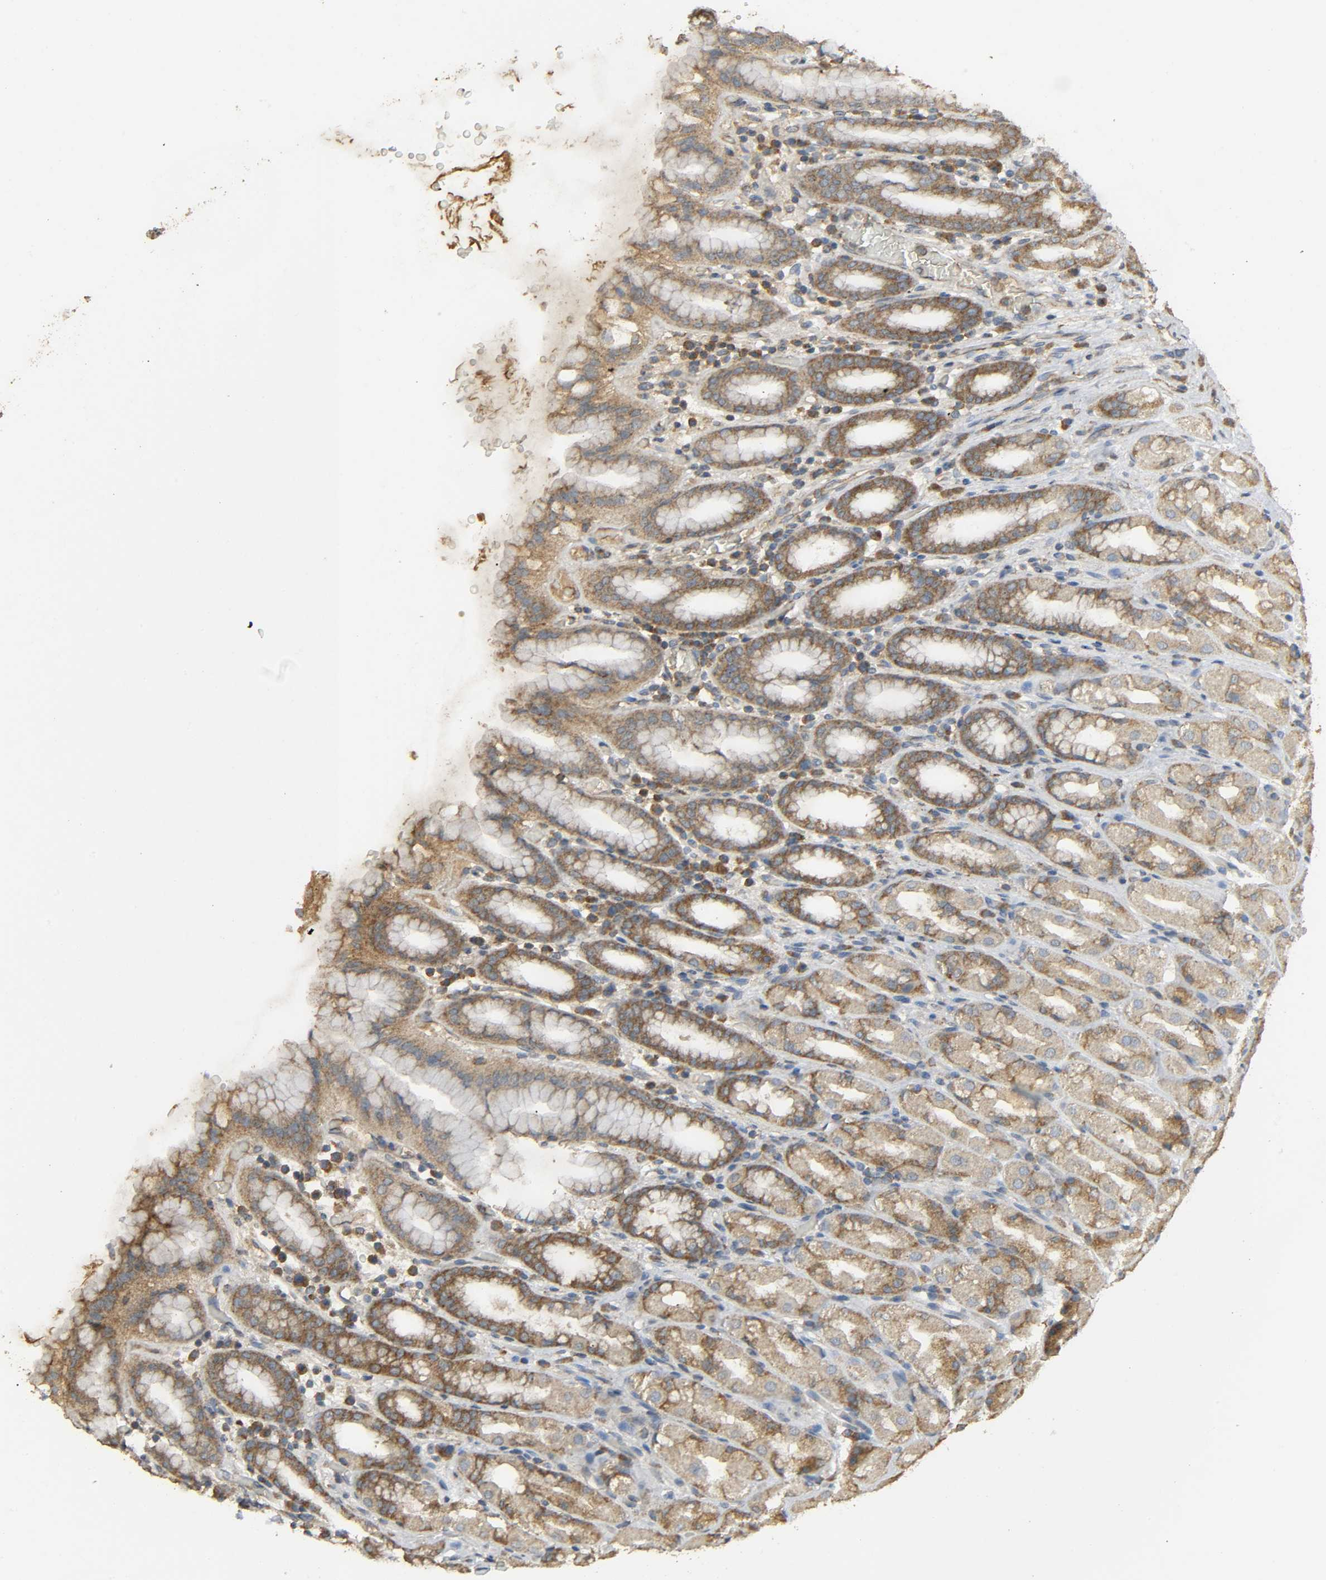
{"staining": {"intensity": "moderate", "quantity": ">75%", "location": "cytoplasmic/membranous"}, "tissue": "stomach", "cell_type": "Glandular cells", "image_type": "normal", "snomed": [{"axis": "morphology", "description": "Normal tissue, NOS"}, {"axis": "topography", "description": "Stomach, upper"}], "caption": "An immunohistochemistry (IHC) micrograph of unremarkable tissue is shown. Protein staining in brown shows moderate cytoplasmic/membranous positivity in stomach within glandular cells.", "gene": "DDX6", "patient": {"sex": "male", "age": 68}}